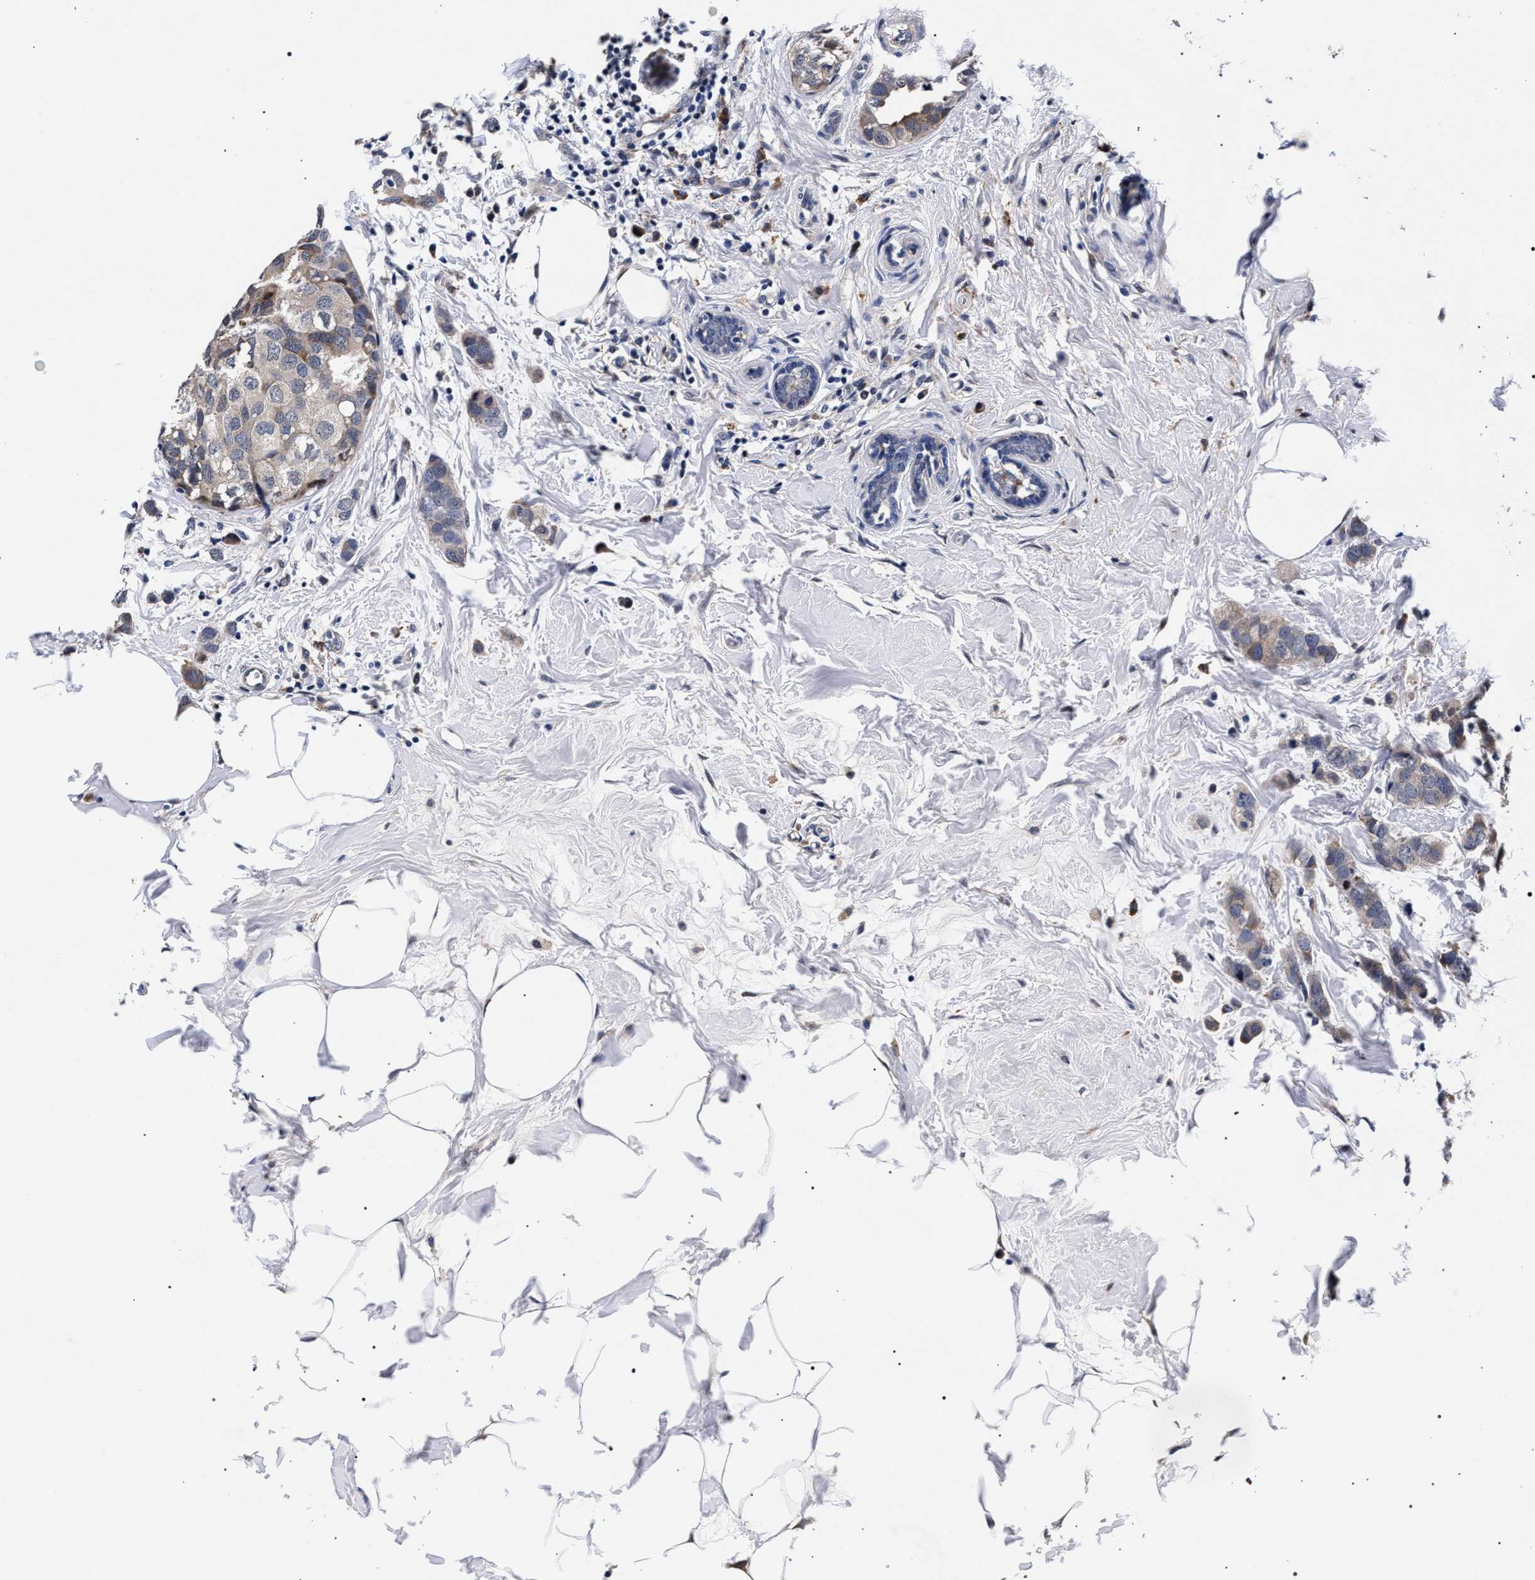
{"staining": {"intensity": "weak", "quantity": "<25%", "location": "cytoplasmic/membranous"}, "tissue": "breast cancer", "cell_type": "Tumor cells", "image_type": "cancer", "snomed": [{"axis": "morphology", "description": "Normal tissue, NOS"}, {"axis": "morphology", "description": "Duct carcinoma"}, {"axis": "topography", "description": "Breast"}], "caption": "Immunohistochemical staining of breast cancer exhibits no significant positivity in tumor cells.", "gene": "ZNF462", "patient": {"sex": "female", "age": 50}}